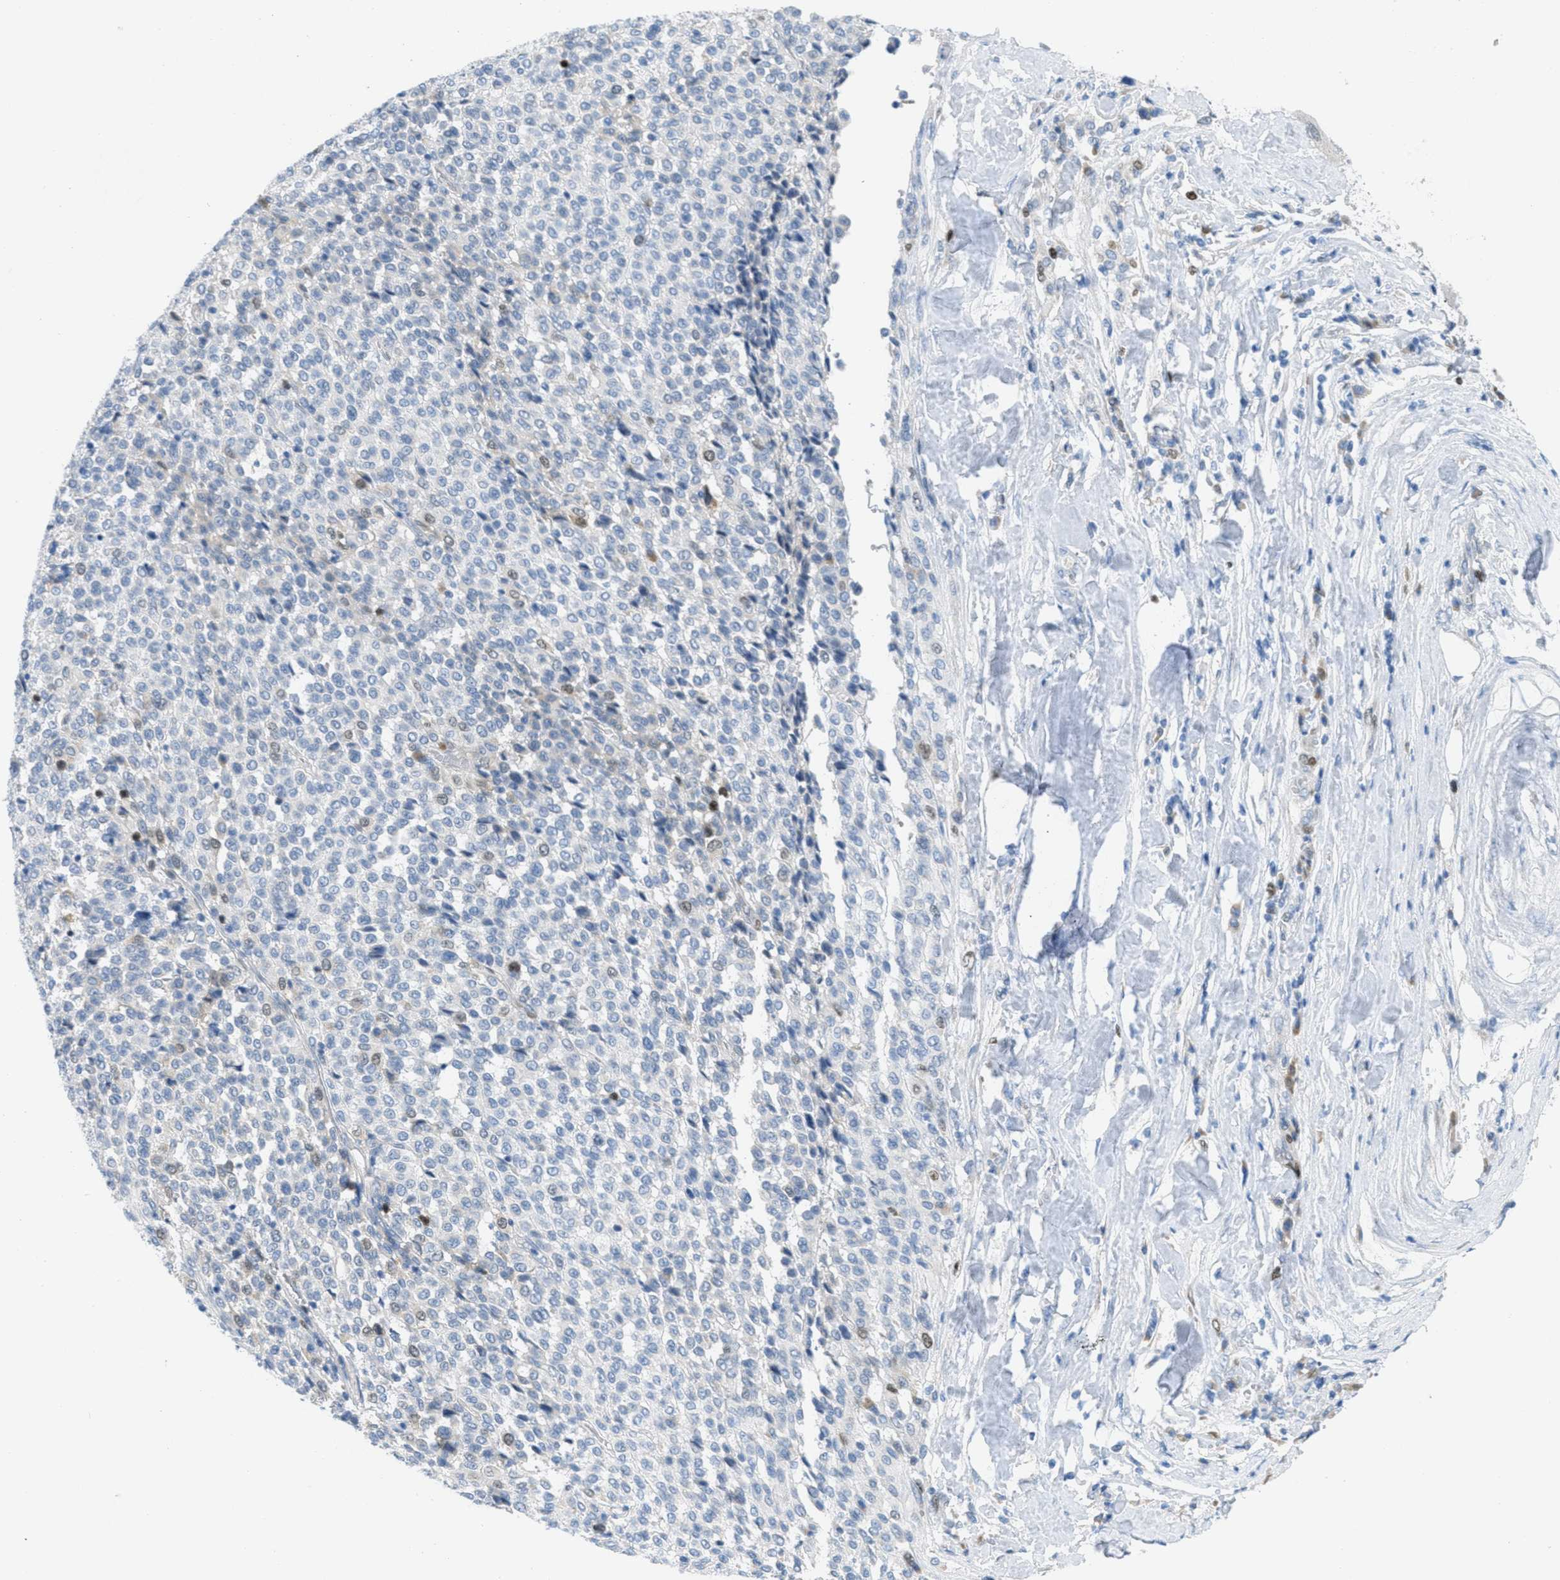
{"staining": {"intensity": "weak", "quantity": "<25%", "location": "nuclear"}, "tissue": "melanoma", "cell_type": "Tumor cells", "image_type": "cancer", "snomed": [{"axis": "morphology", "description": "Malignant melanoma, Metastatic site"}, {"axis": "topography", "description": "Pancreas"}], "caption": "Immunohistochemical staining of human melanoma exhibits no significant expression in tumor cells. The staining is performed using DAB brown chromogen with nuclei counter-stained in using hematoxylin.", "gene": "ORC6", "patient": {"sex": "female", "age": 30}}